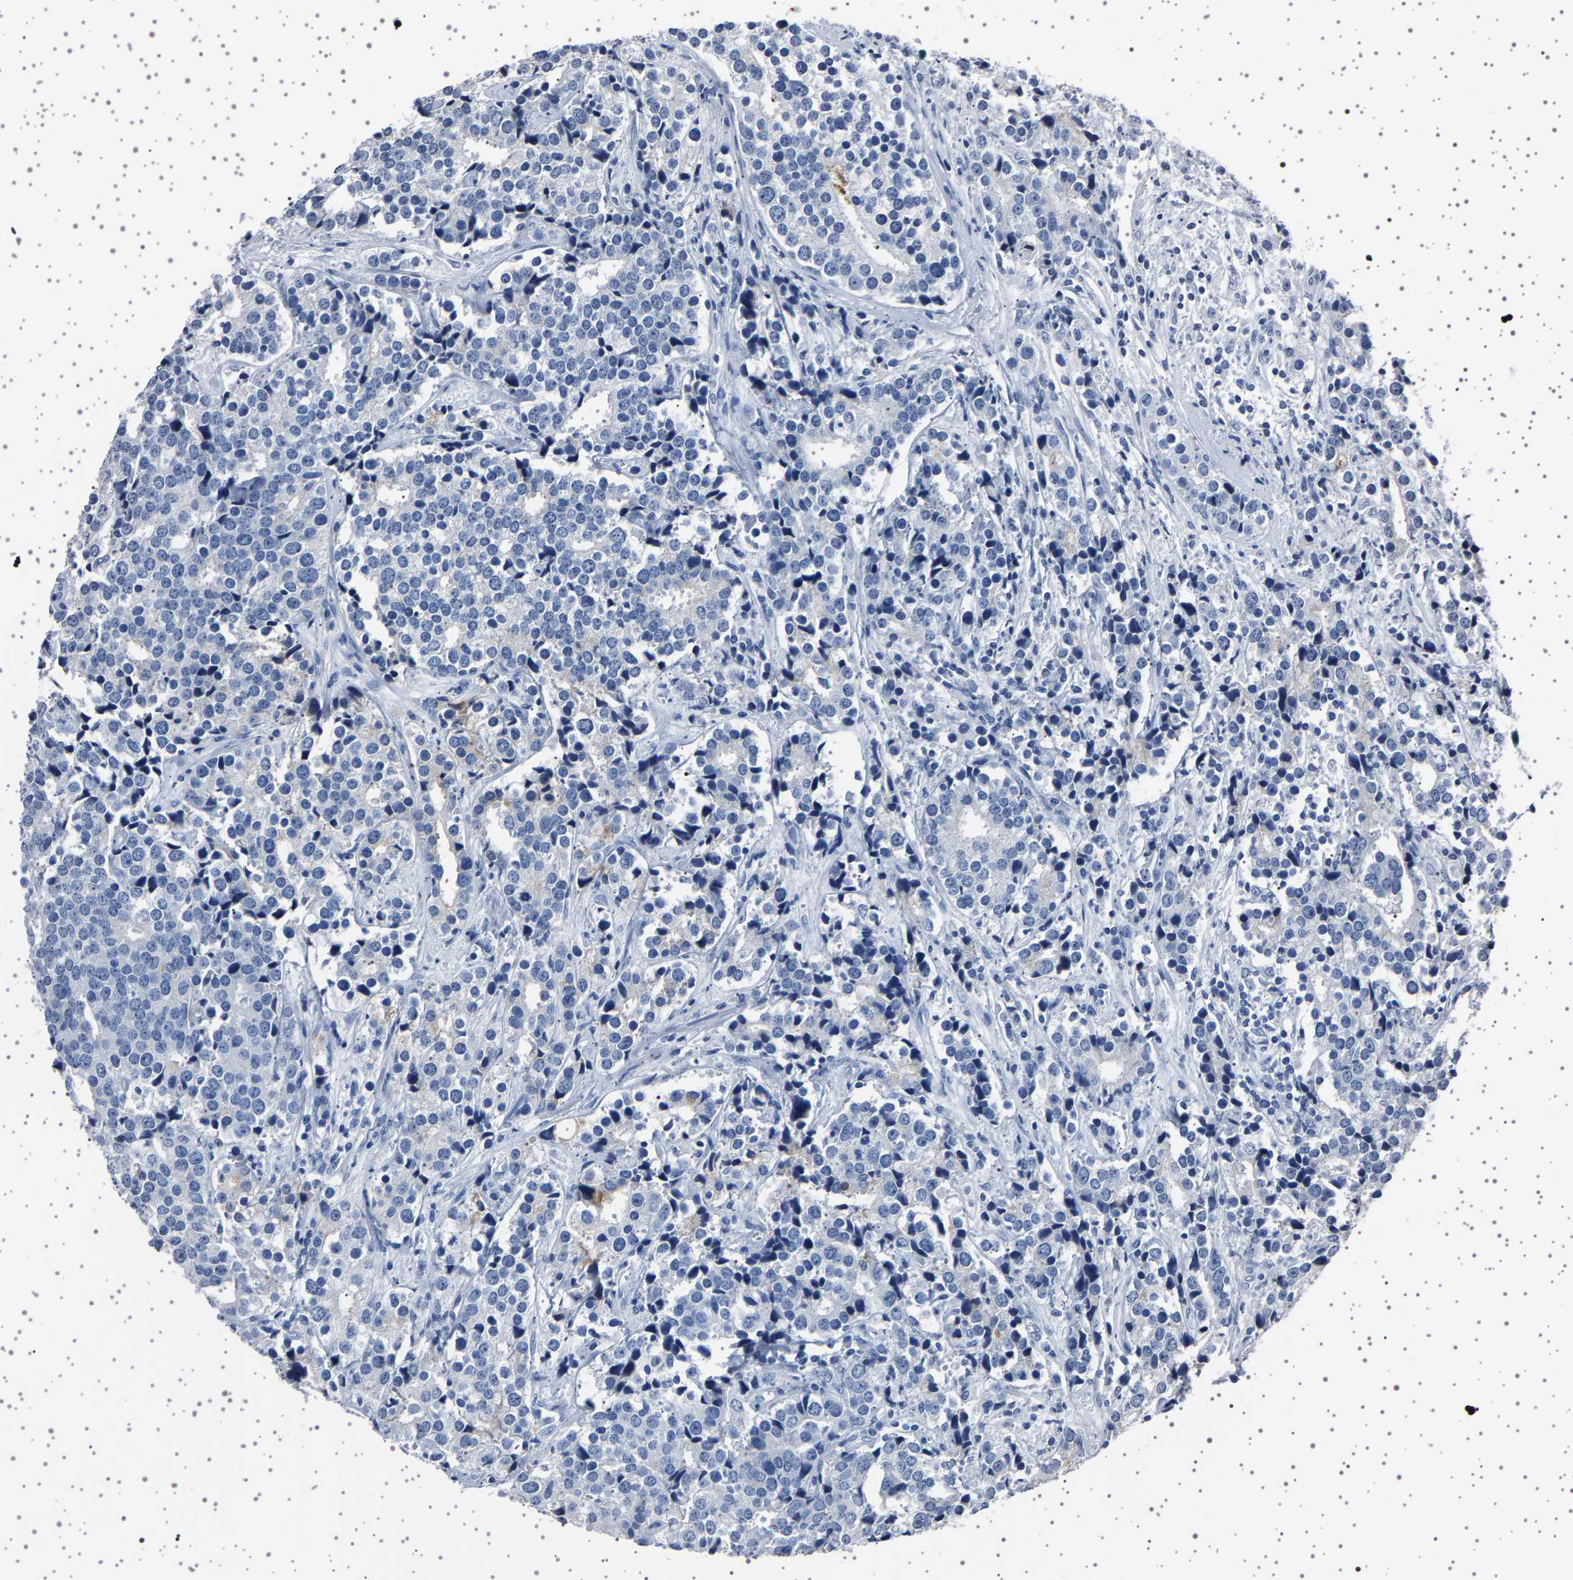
{"staining": {"intensity": "negative", "quantity": "none", "location": "none"}, "tissue": "prostate cancer", "cell_type": "Tumor cells", "image_type": "cancer", "snomed": [{"axis": "morphology", "description": "Adenocarcinoma, High grade"}, {"axis": "topography", "description": "Prostate"}], "caption": "High magnification brightfield microscopy of prostate cancer stained with DAB (brown) and counterstained with hematoxylin (blue): tumor cells show no significant staining.", "gene": "TFF3", "patient": {"sex": "male", "age": 71}}